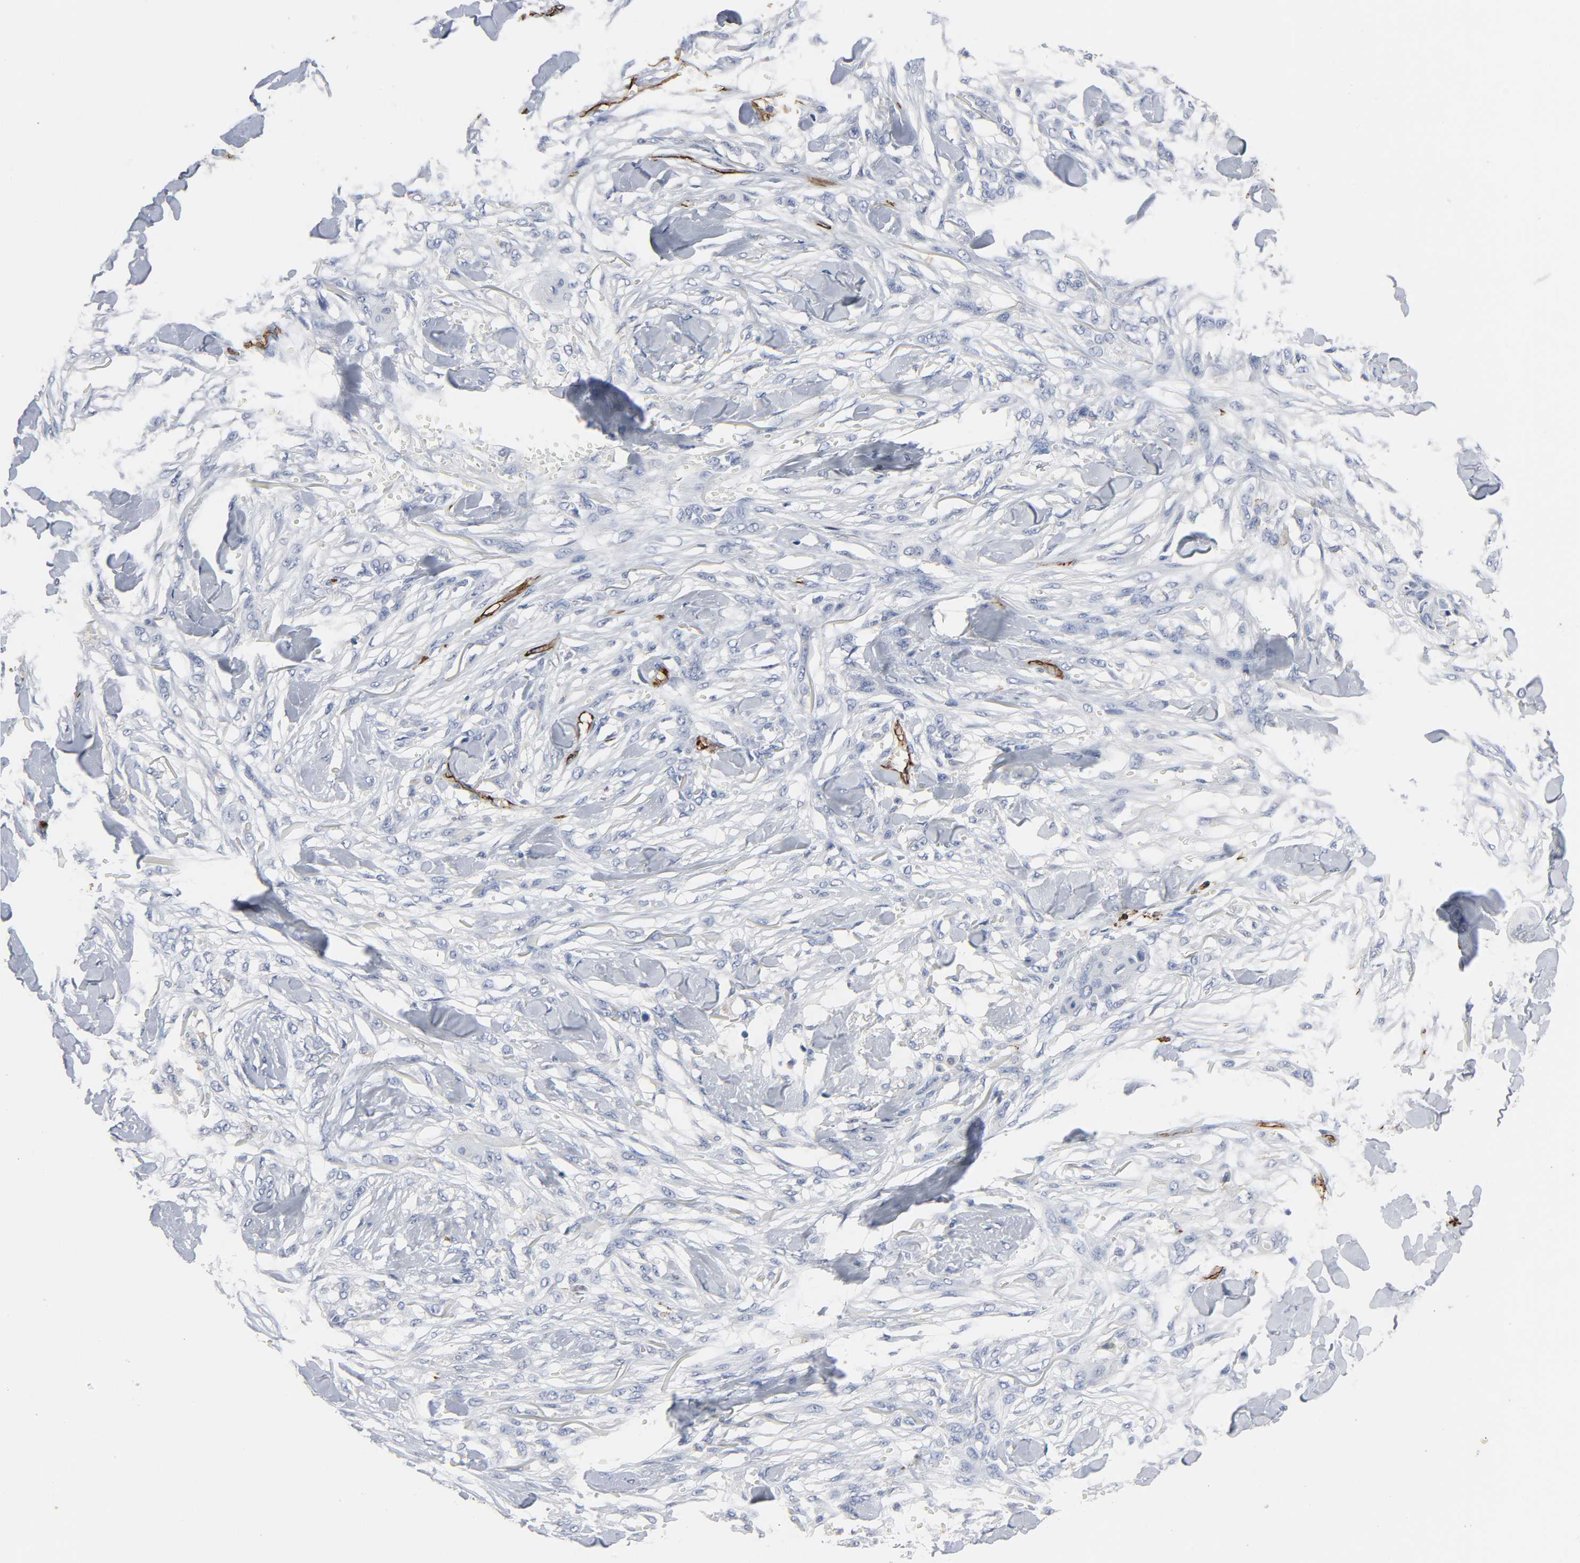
{"staining": {"intensity": "negative", "quantity": "none", "location": "none"}, "tissue": "skin cancer", "cell_type": "Tumor cells", "image_type": "cancer", "snomed": [{"axis": "morphology", "description": "Normal tissue, NOS"}, {"axis": "morphology", "description": "Squamous cell carcinoma, NOS"}, {"axis": "topography", "description": "Skin"}], "caption": "DAB (3,3'-diaminobenzidine) immunohistochemical staining of skin squamous cell carcinoma displays no significant staining in tumor cells.", "gene": "PECAM1", "patient": {"sex": "female", "age": 59}}